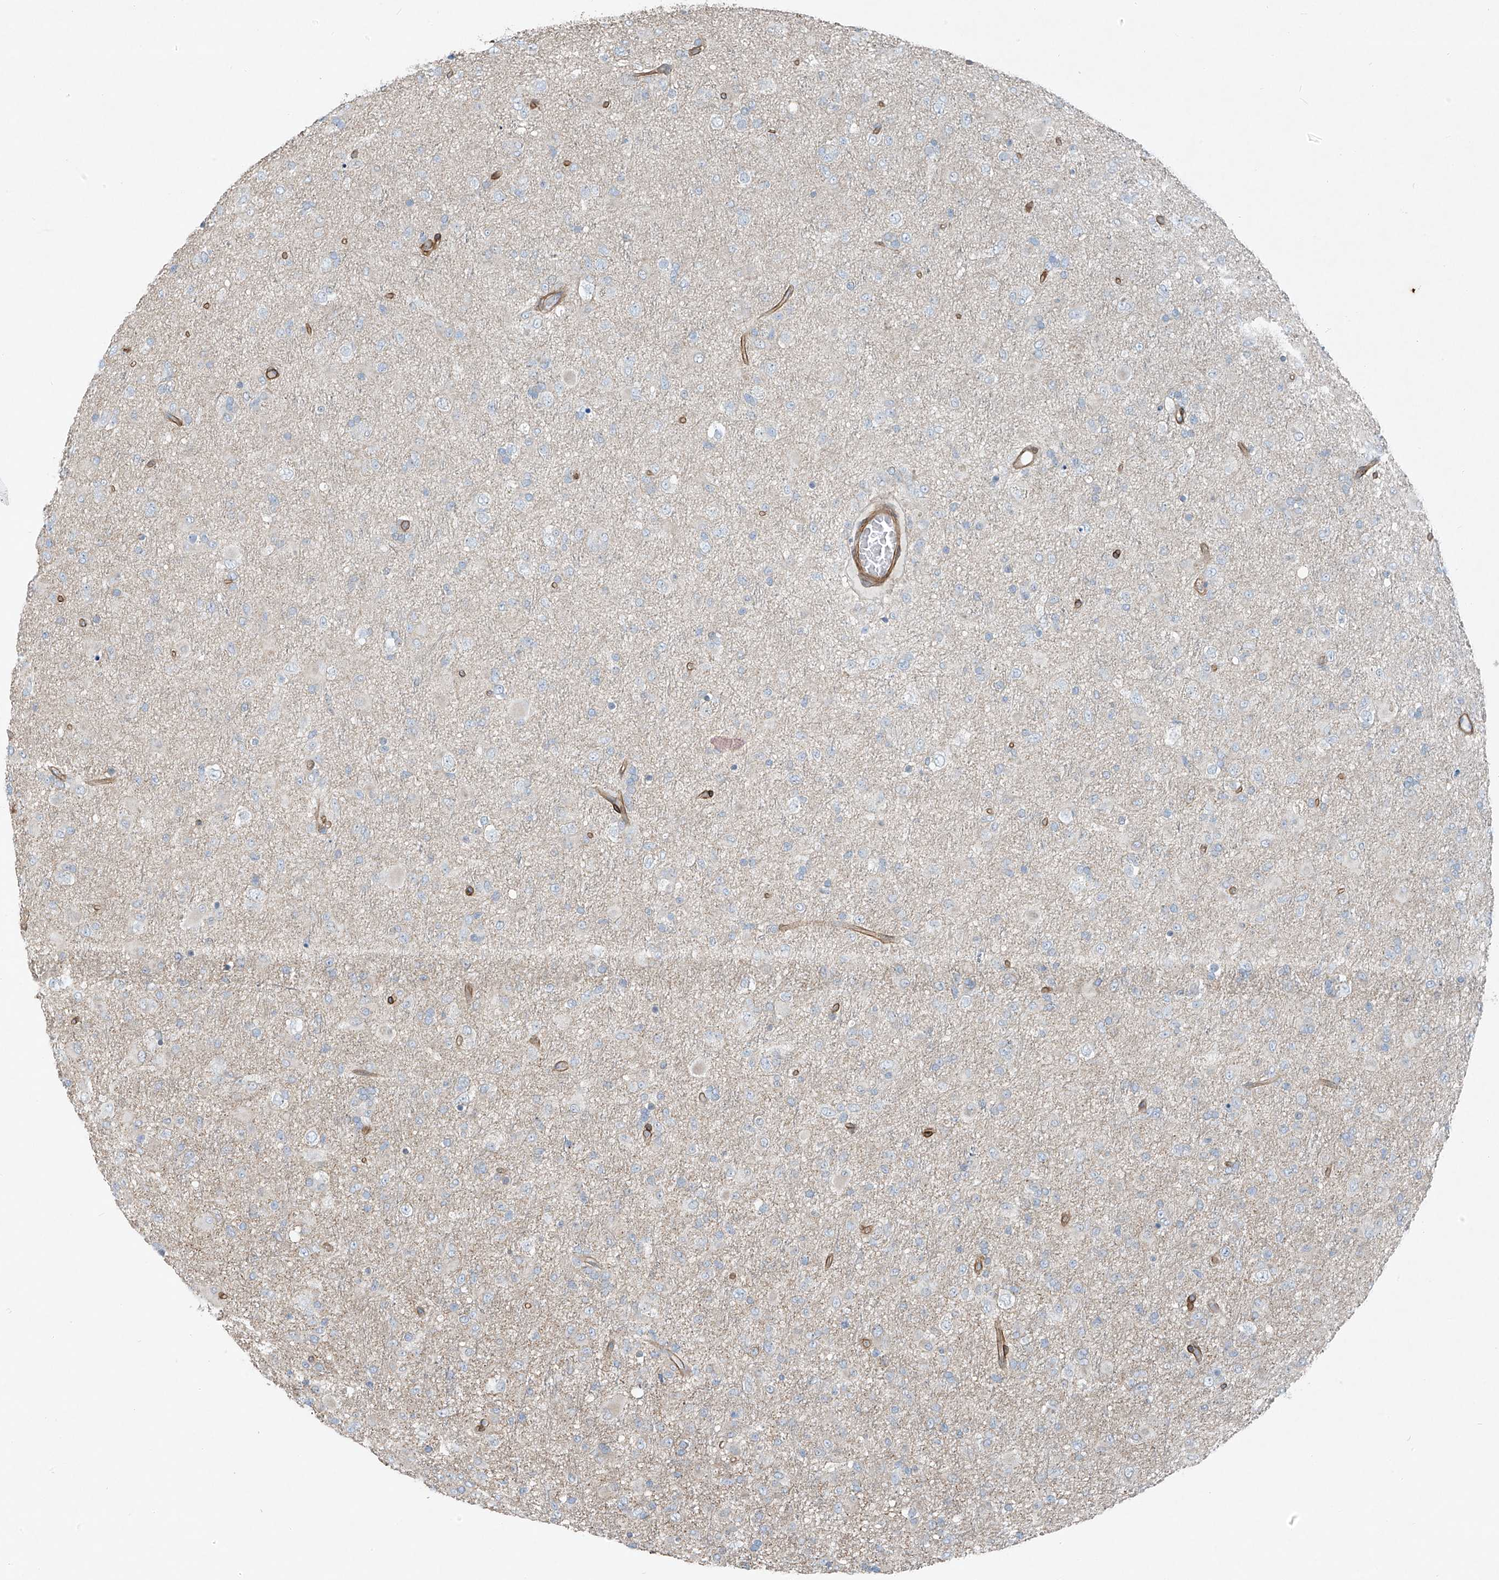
{"staining": {"intensity": "negative", "quantity": "none", "location": "none"}, "tissue": "glioma", "cell_type": "Tumor cells", "image_type": "cancer", "snomed": [{"axis": "morphology", "description": "Glioma, malignant, Low grade"}, {"axis": "topography", "description": "Brain"}], "caption": "The histopathology image exhibits no significant positivity in tumor cells of glioma.", "gene": "TNS2", "patient": {"sex": "male", "age": 65}}